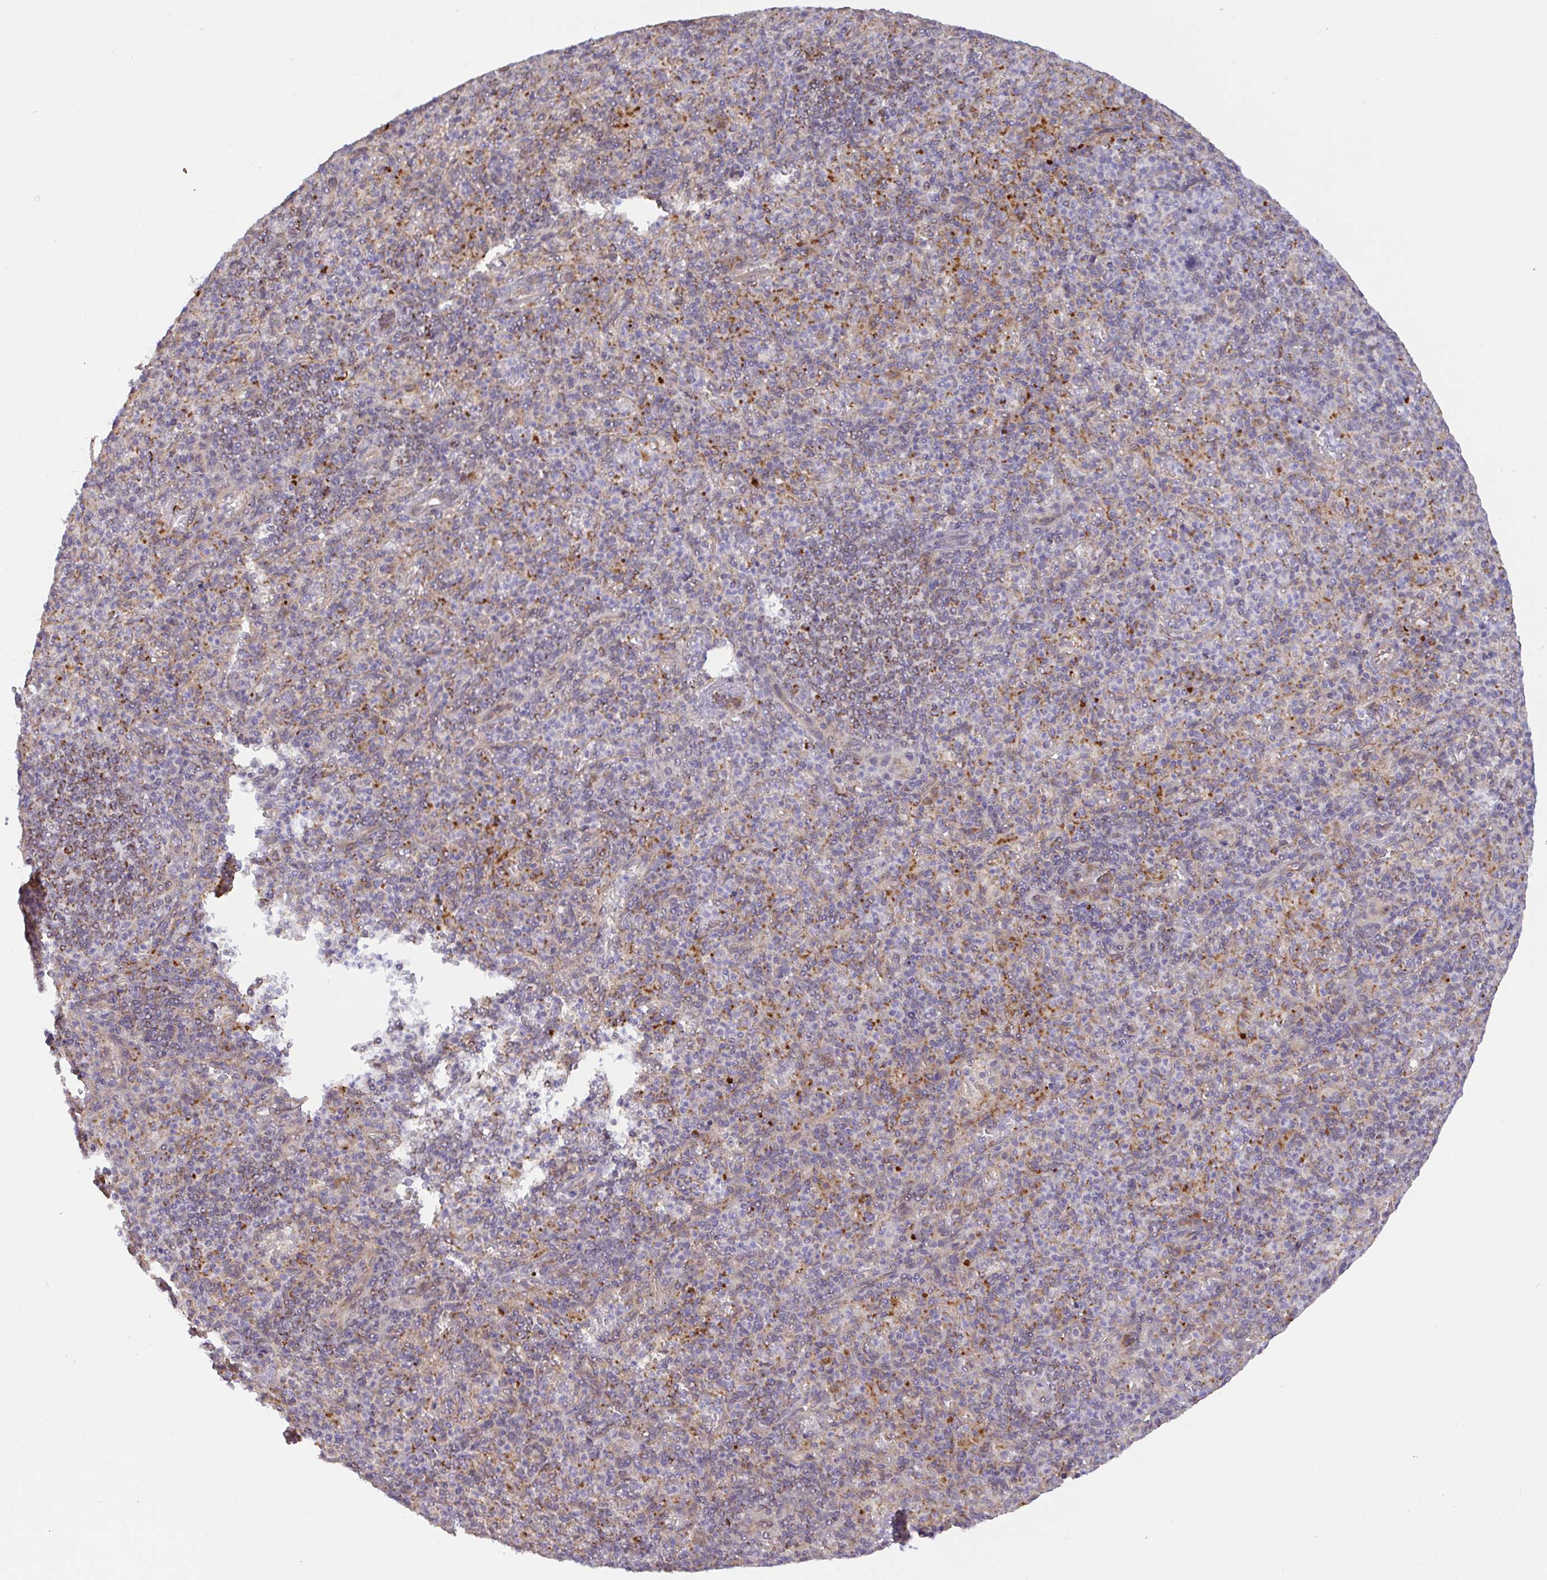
{"staining": {"intensity": "weak", "quantity": "25%-75%", "location": "cytoplasmic/membranous"}, "tissue": "spleen", "cell_type": "Cells in red pulp", "image_type": "normal", "snomed": [{"axis": "morphology", "description": "Normal tissue, NOS"}, {"axis": "topography", "description": "Spleen"}], "caption": "Spleen stained with IHC shows weak cytoplasmic/membranous staining in approximately 25%-75% of cells in red pulp. The staining was performed using DAB (3,3'-diaminobenzidine) to visualize the protein expression in brown, while the nuclei were stained in blue with hematoxylin (Magnification: 20x).", "gene": "DLEU7", "patient": {"sex": "female", "age": 74}}